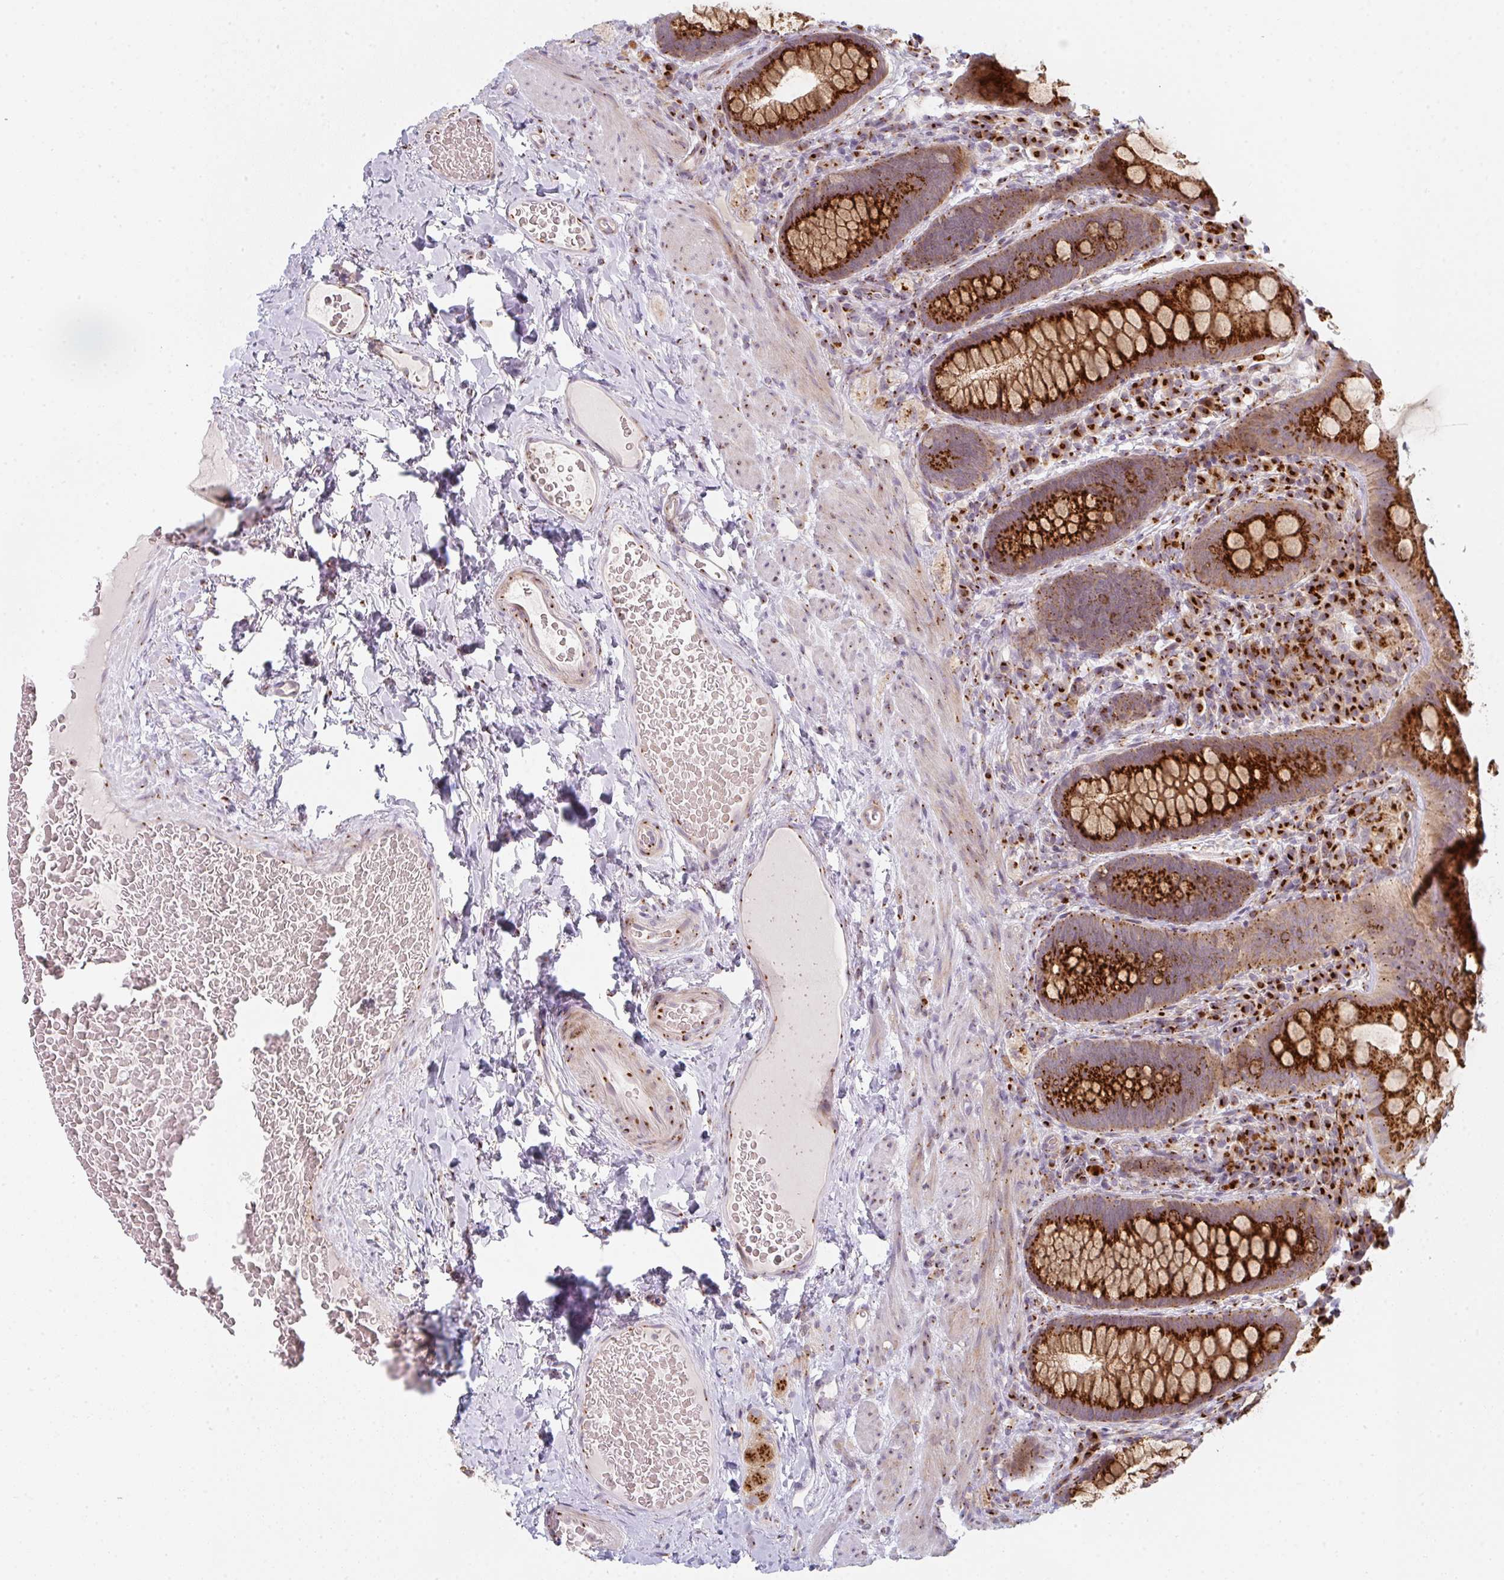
{"staining": {"intensity": "strong", "quantity": ">75%", "location": "cytoplasmic/membranous"}, "tissue": "rectum", "cell_type": "Glandular cells", "image_type": "normal", "snomed": [{"axis": "morphology", "description": "Normal tissue, NOS"}, {"axis": "topography", "description": "Rectum"}], "caption": "IHC of benign rectum shows high levels of strong cytoplasmic/membranous expression in approximately >75% of glandular cells. (DAB (3,3'-diaminobenzidine) = brown stain, brightfield microscopy at high magnification).", "gene": "GVQW3", "patient": {"sex": "female", "age": 69}}